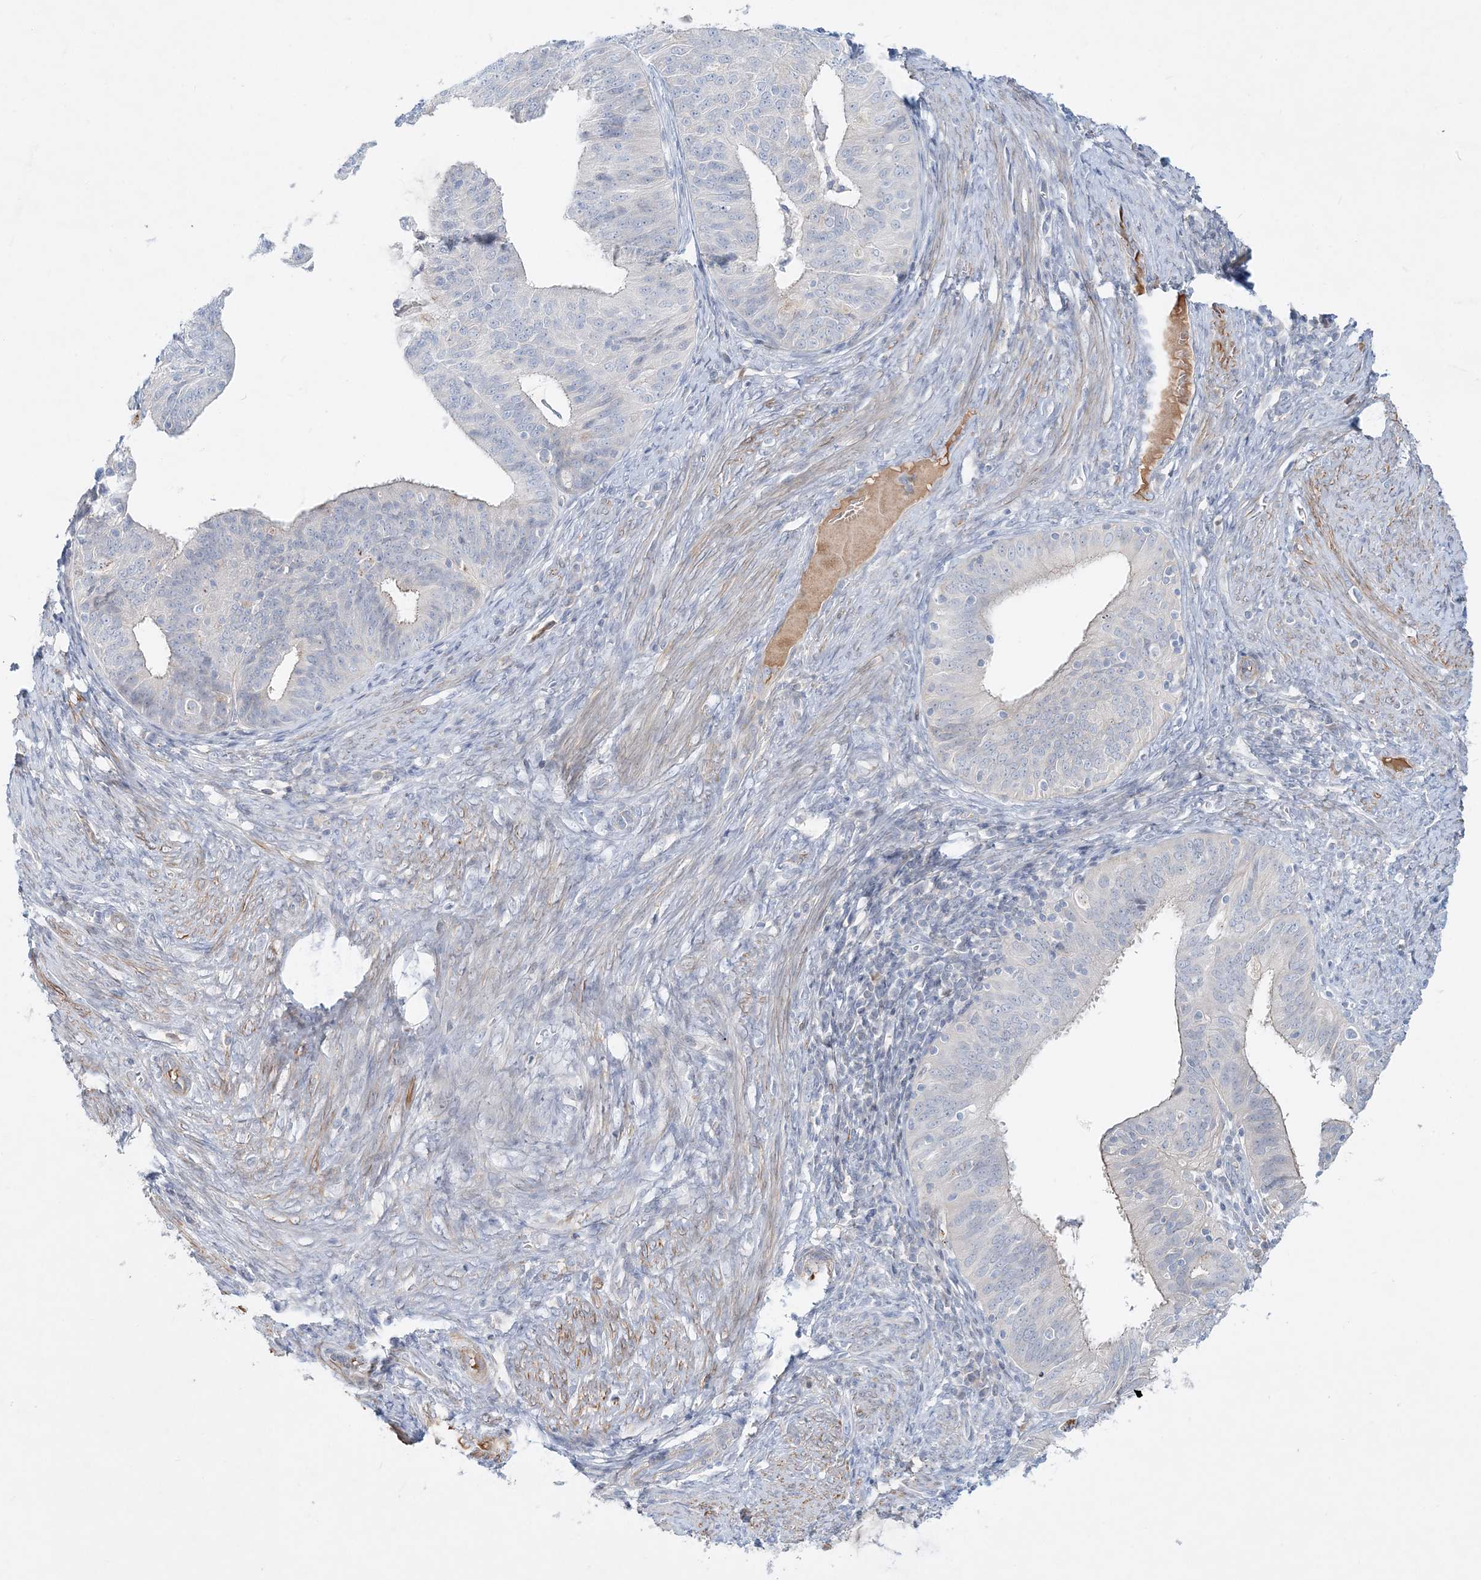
{"staining": {"intensity": "negative", "quantity": "none", "location": "none"}, "tissue": "endometrial cancer", "cell_type": "Tumor cells", "image_type": "cancer", "snomed": [{"axis": "morphology", "description": "Adenocarcinoma, NOS"}, {"axis": "topography", "description": "Endometrium"}], "caption": "The image reveals no significant positivity in tumor cells of endometrial cancer (adenocarcinoma).", "gene": "DNAH5", "patient": {"sex": "female", "age": 51}}